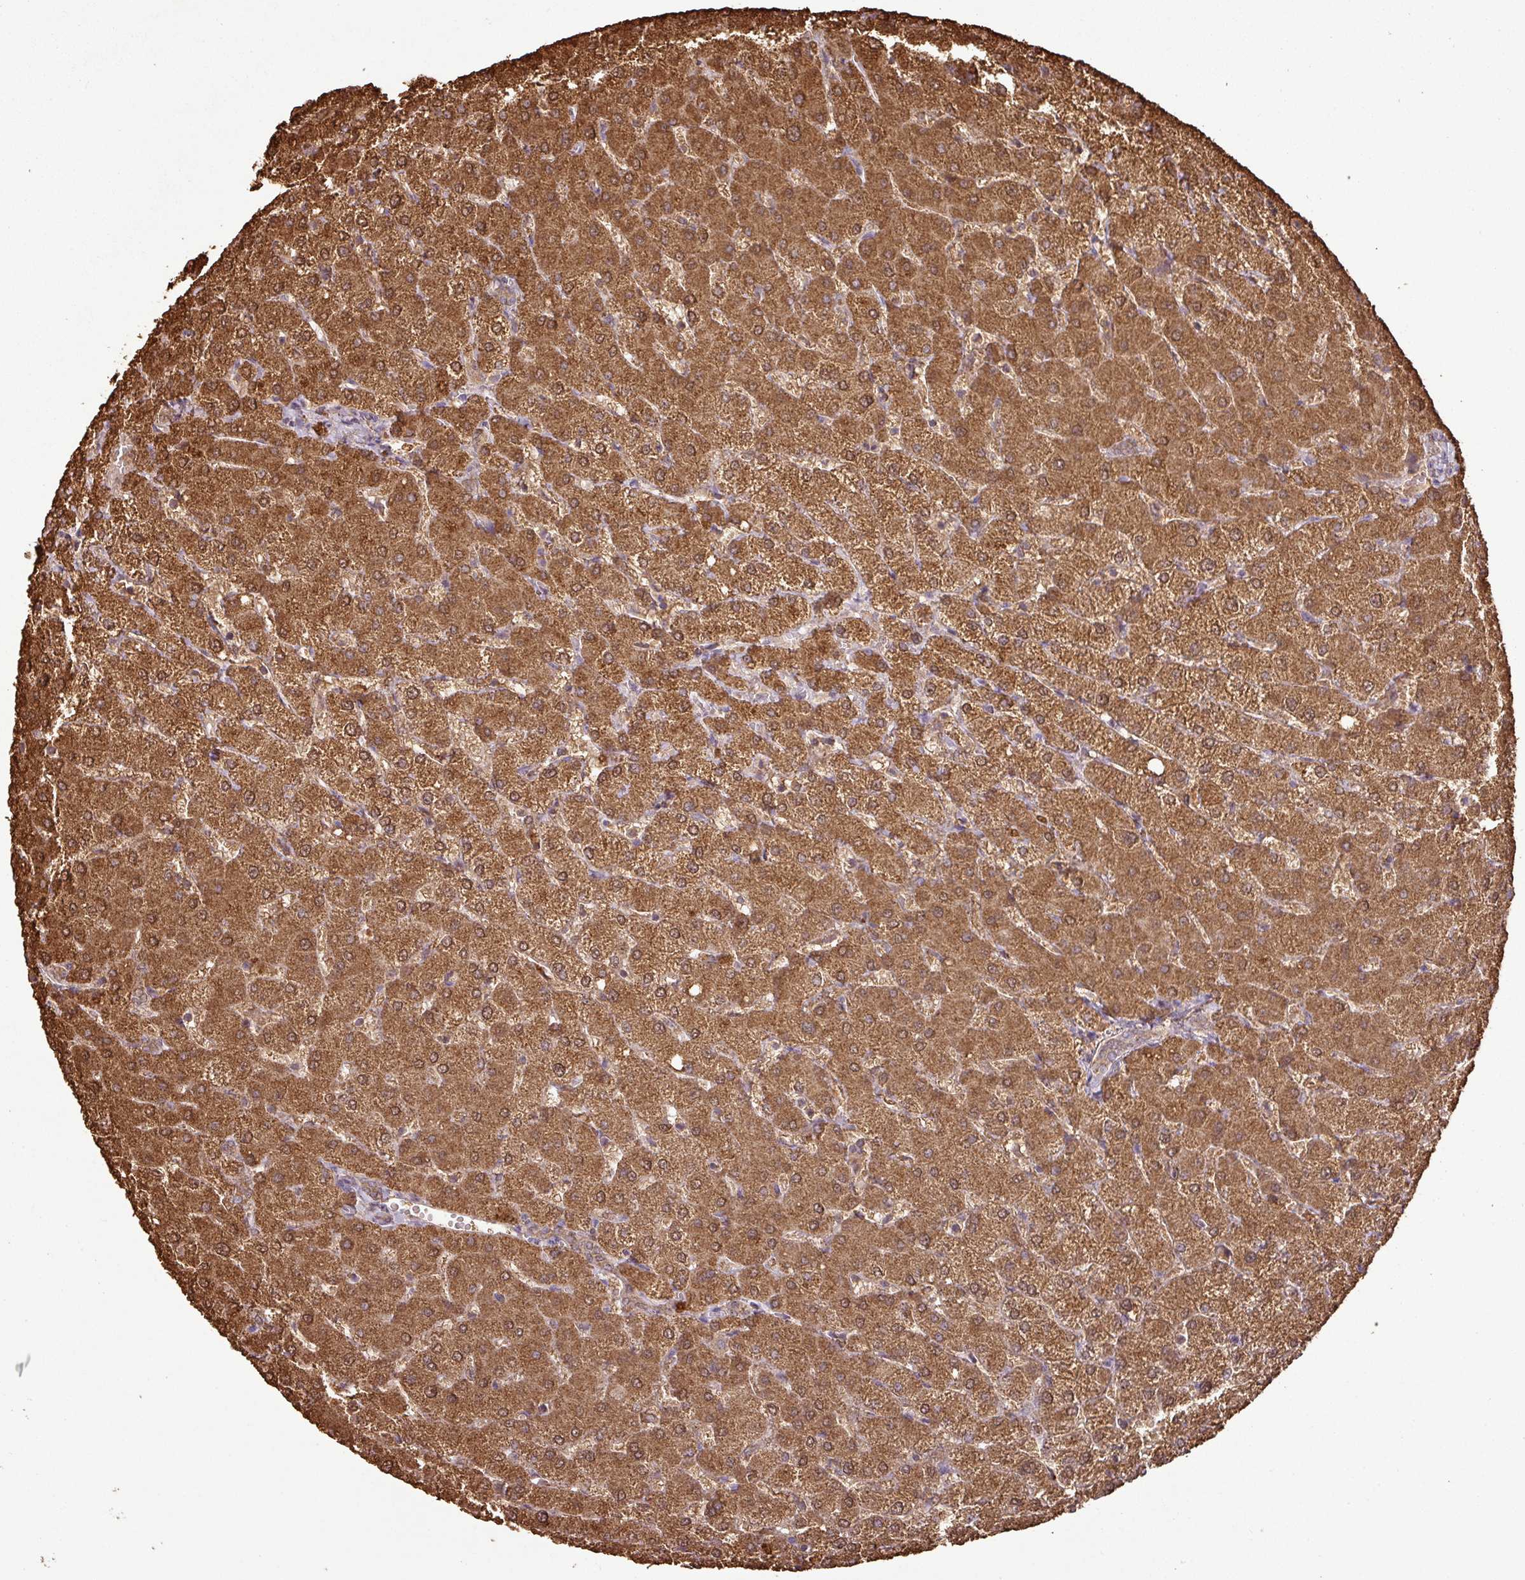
{"staining": {"intensity": "weak", "quantity": "25%-75%", "location": "cytoplasmic/membranous"}, "tissue": "liver", "cell_type": "Cholangiocytes", "image_type": "normal", "snomed": [{"axis": "morphology", "description": "Normal tissue, NOS"}, {"axis": "topography", "description": "Liver"}], "caption": "Weak cytoplasmic/membranous protein expression is identified in approximately 25%-75% of cholangiocytes in liver. (brown staining indicates protein expression, while blue staining denotes nuclei).", "gene": "ATAT1", "patient": {"sex": "female", "age": 54}}